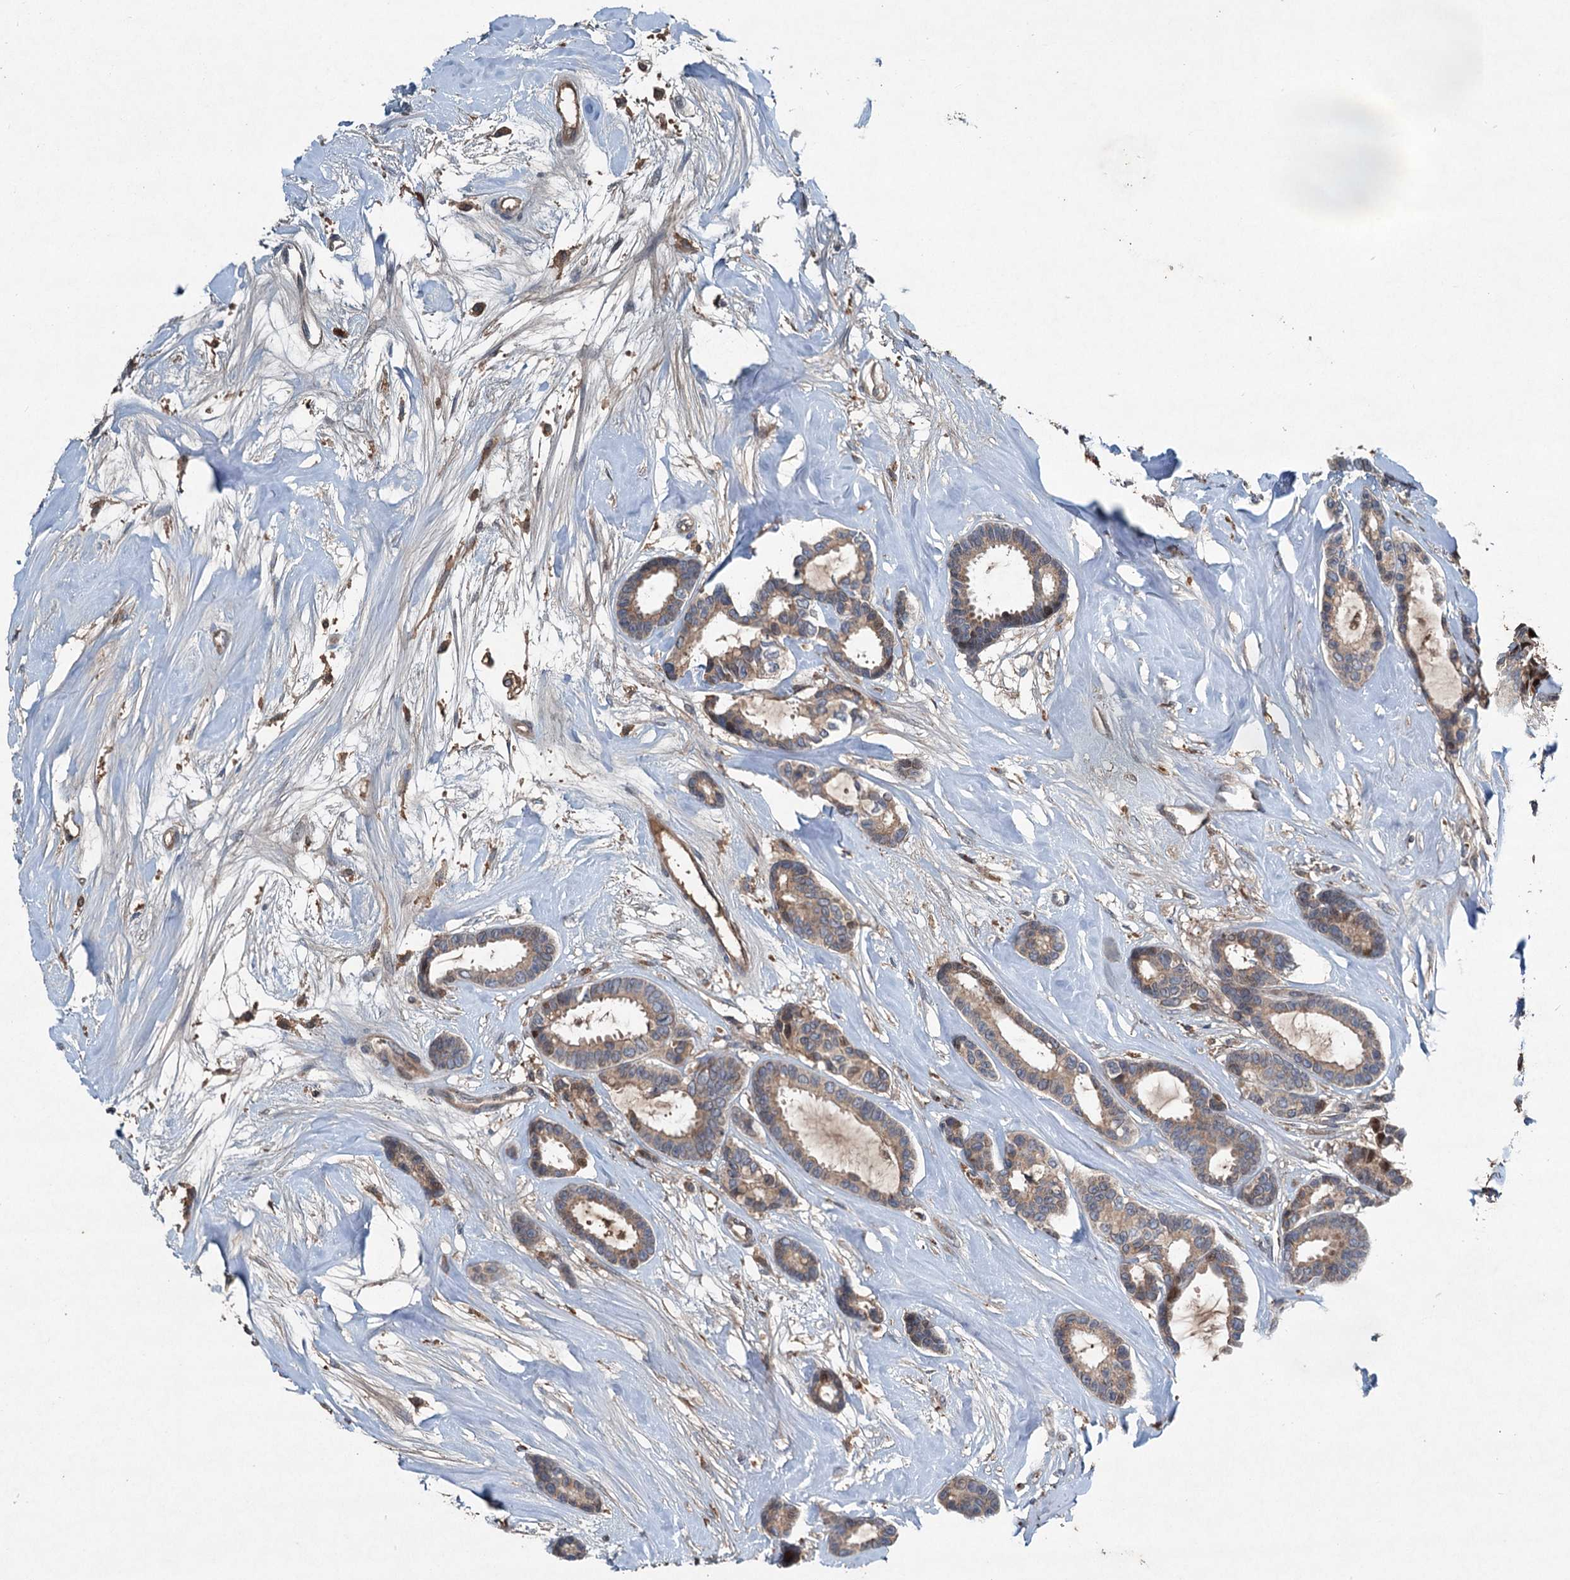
{"staining": {"intensity": "weak", "quantity": ">75%", "location": "cytoplasmic/membranous"}, "tissue": "breast cancer", "cell_type": "Tumor cells", "image_type": "cancer", "snomed": [{"axis": "morphology", "description": "Duct carcinoma"}, {"axis": "topography", "description": "Breast"}], "caption": "About >75% of tumor cells in breast infiltrating ductal carcinoma demonstrate weak cytoplasmic/membranous protein staining as visualized by brown immunohistochemical staining.", "gene": "TAPBPL", "patient": {"sex": "female", "age": 87}}